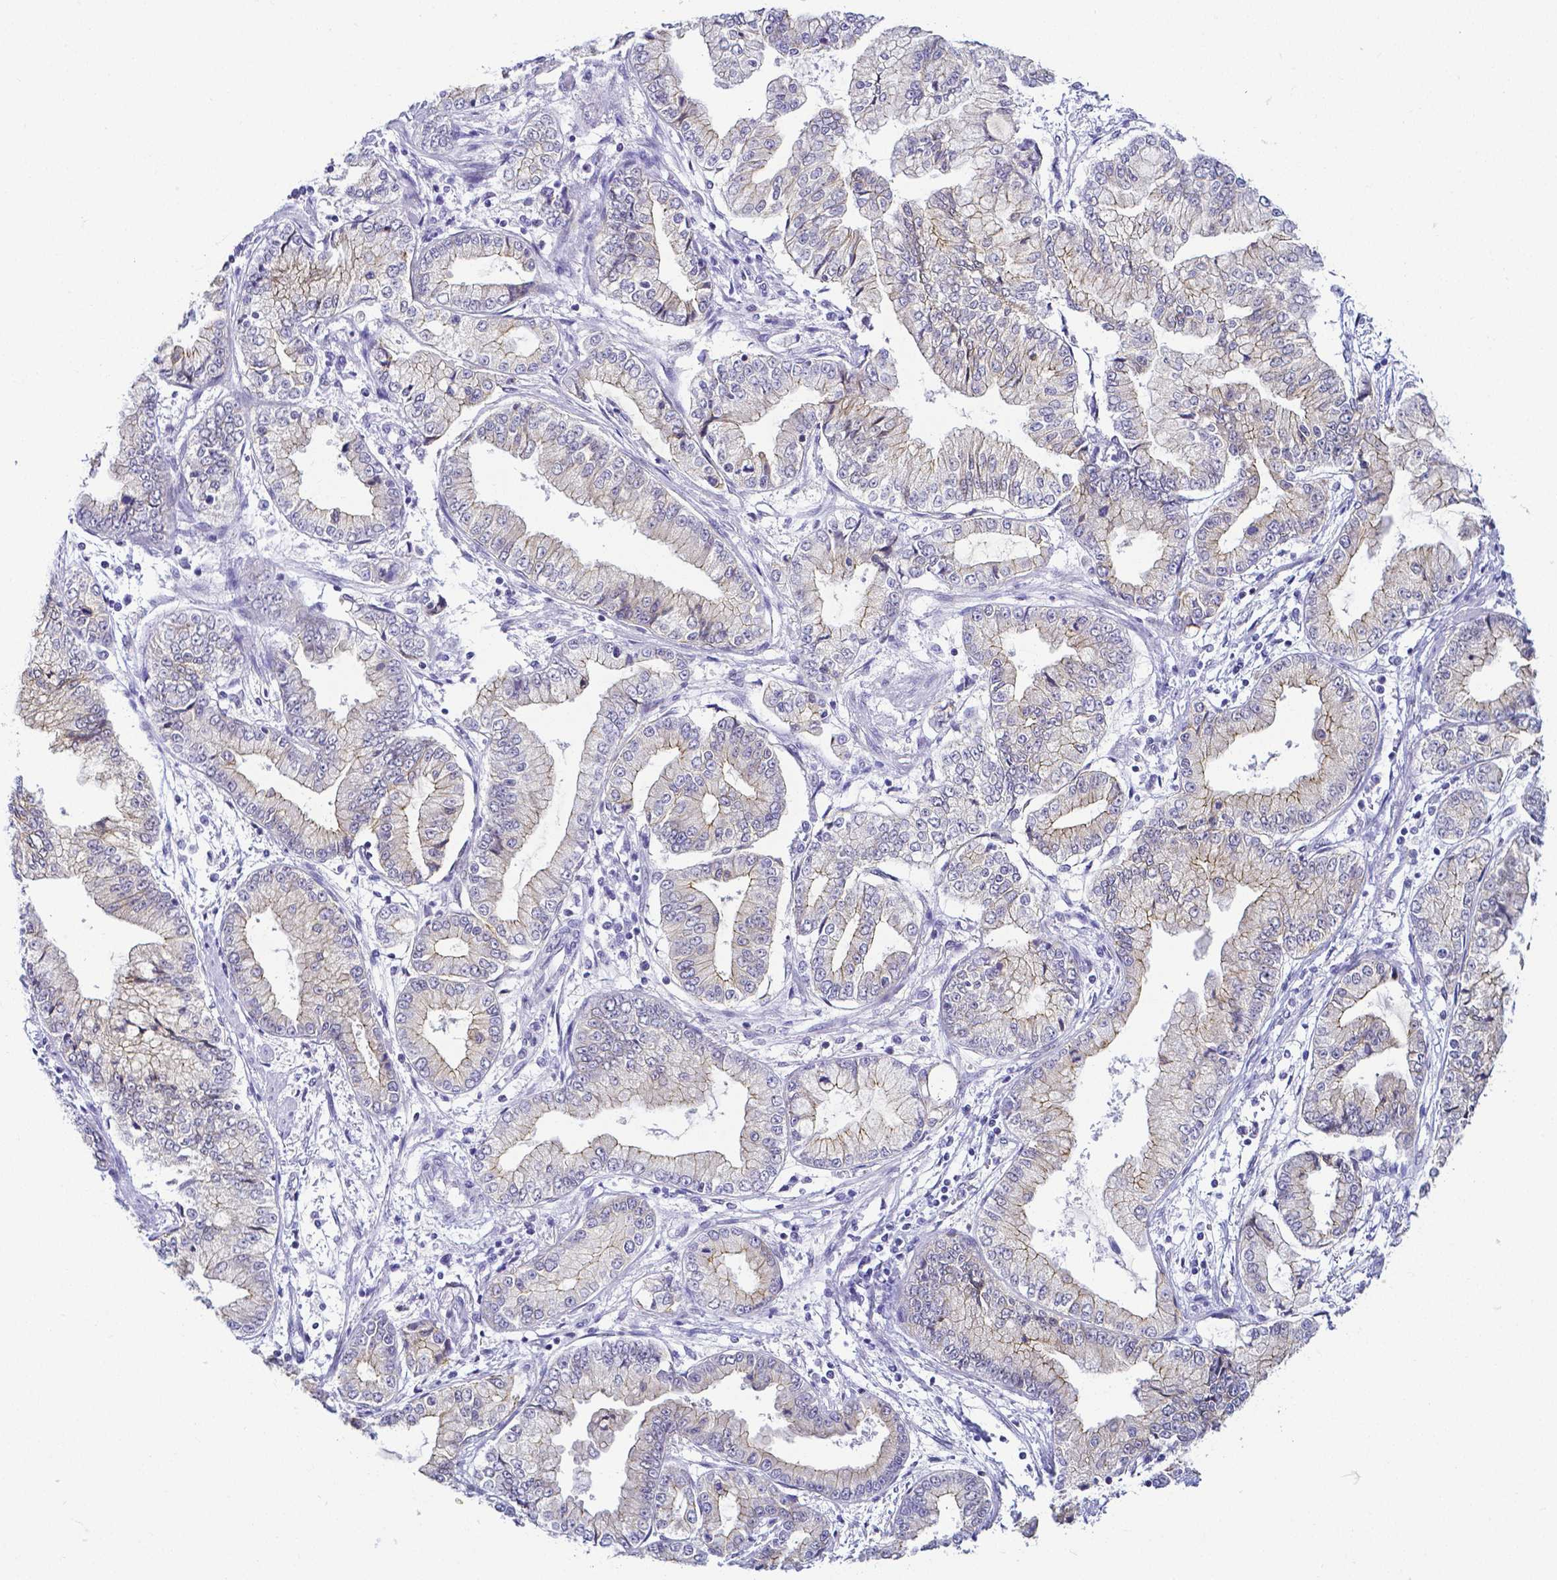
{"staining": {"intensity": "weak", "quantity": "25%-75%", "location": "cytoplasmic/membranous"}, "tissue": "stomach cancer", "cell_type": "Tumor cells", "image_type": "cancer", "snomed": [{"axis": "morphology", "description": "Adenocarcinoma, NOS"}, {"axis": "topography", "description": "Stomach, upper"}], "caption": "There is low levels of weak cytoplasmic/membranous staining in tumor cells of stomach cancer (adenocarcinoma), as demonstrated by immunohistochemical staining (brown color).", "gene": "FAM83G", "patient": {"sex": "female", "age": 74}}